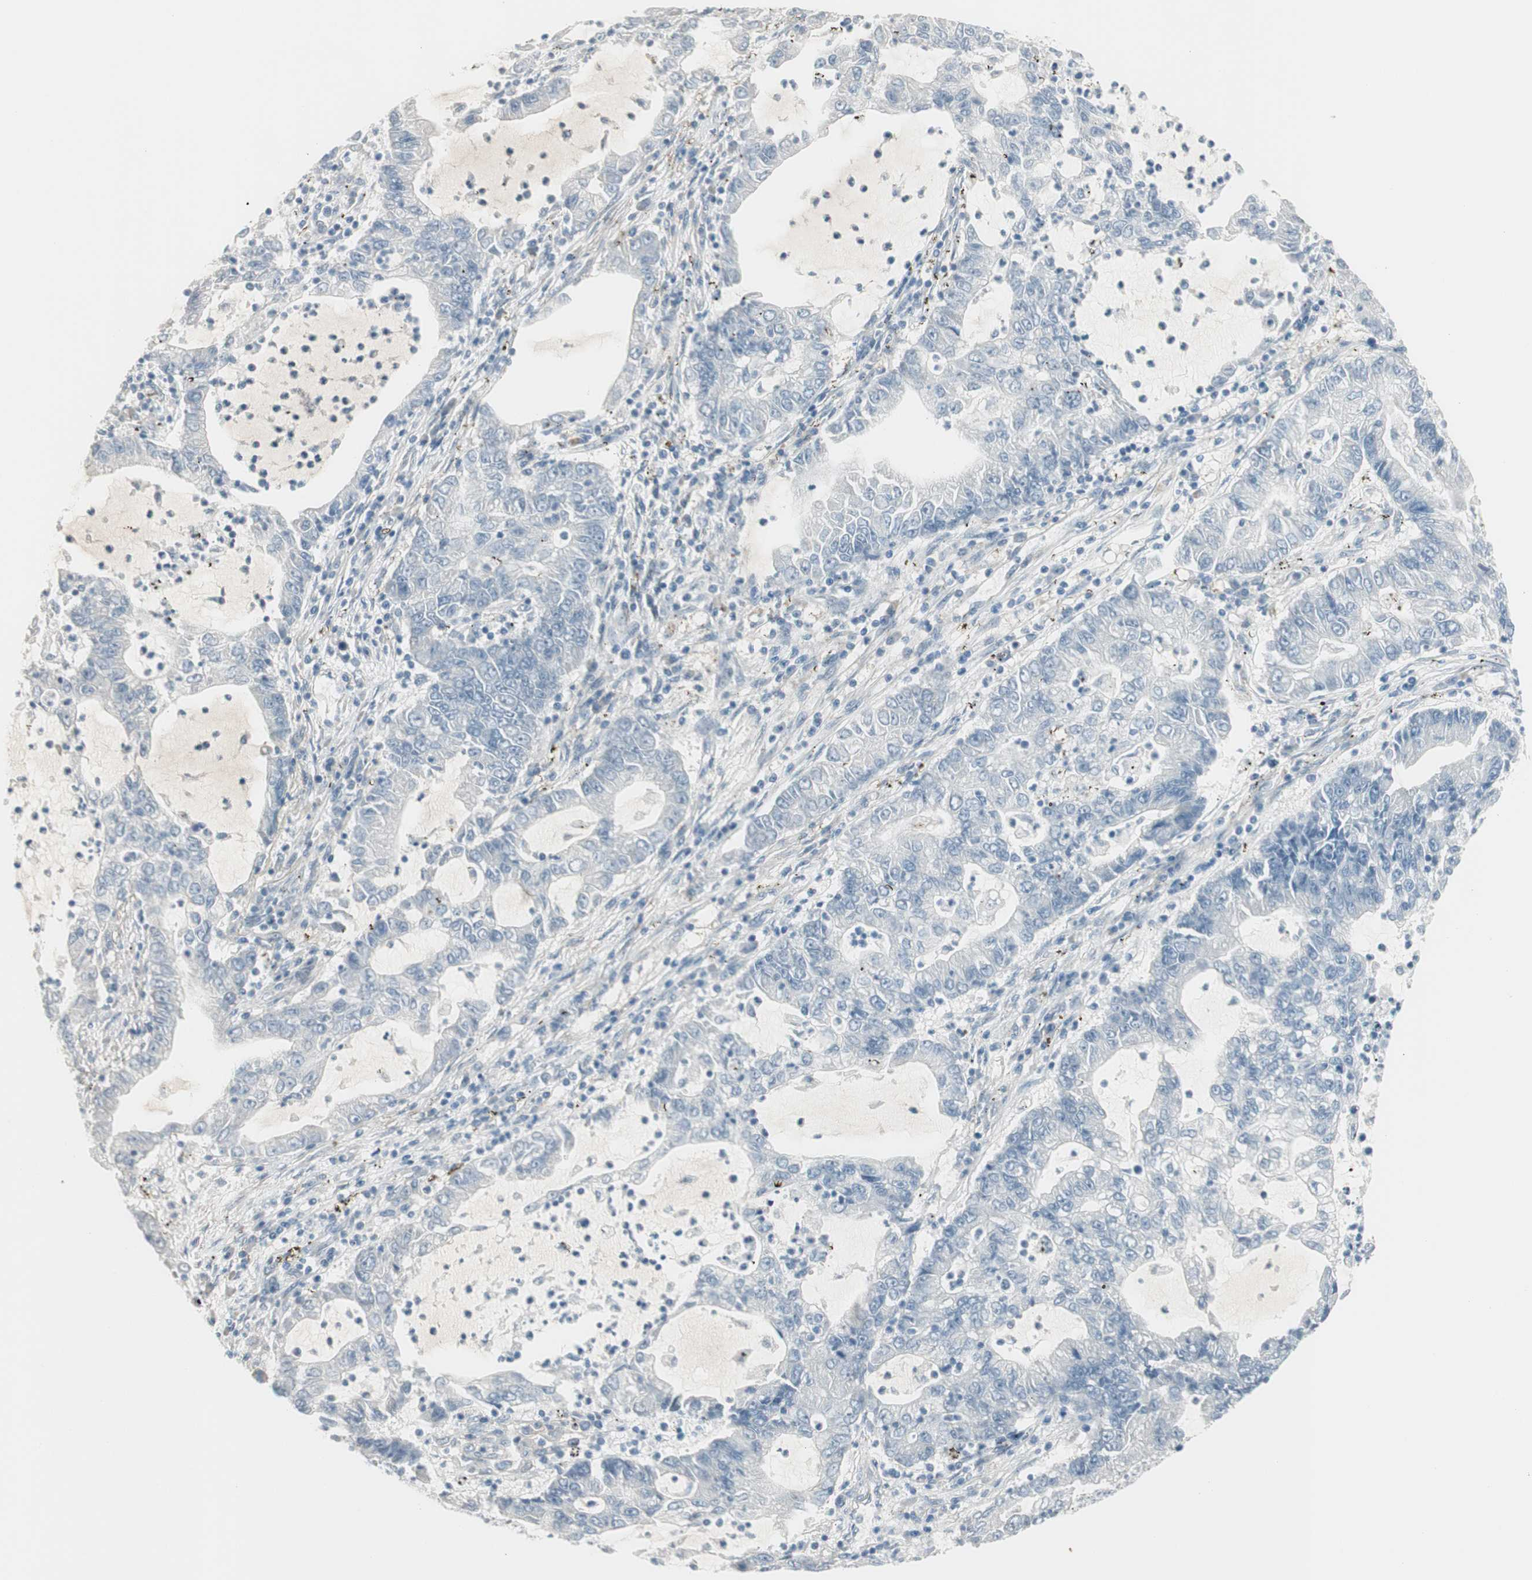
{"staining": {"intensity": "negative", "quantity": "none", "location": "none"}, "tissue": "lung cancer", "cell_type": "Tumor cells", "image_type": "cancer", "snomed": [{"axis": "morphology", "description": "Adenocarcinoma, NOS"}, {"axis": "topography", "description": "Lung"}], "caption": "DAB (3,3'-diaminobenzidine) immunohistochemical staining of lung cancer (adenocarcinoma) shows no significant expression in tumor cells.", "gene": "CACNA2D1", "patient": {"sex": "female", "age": 51}}